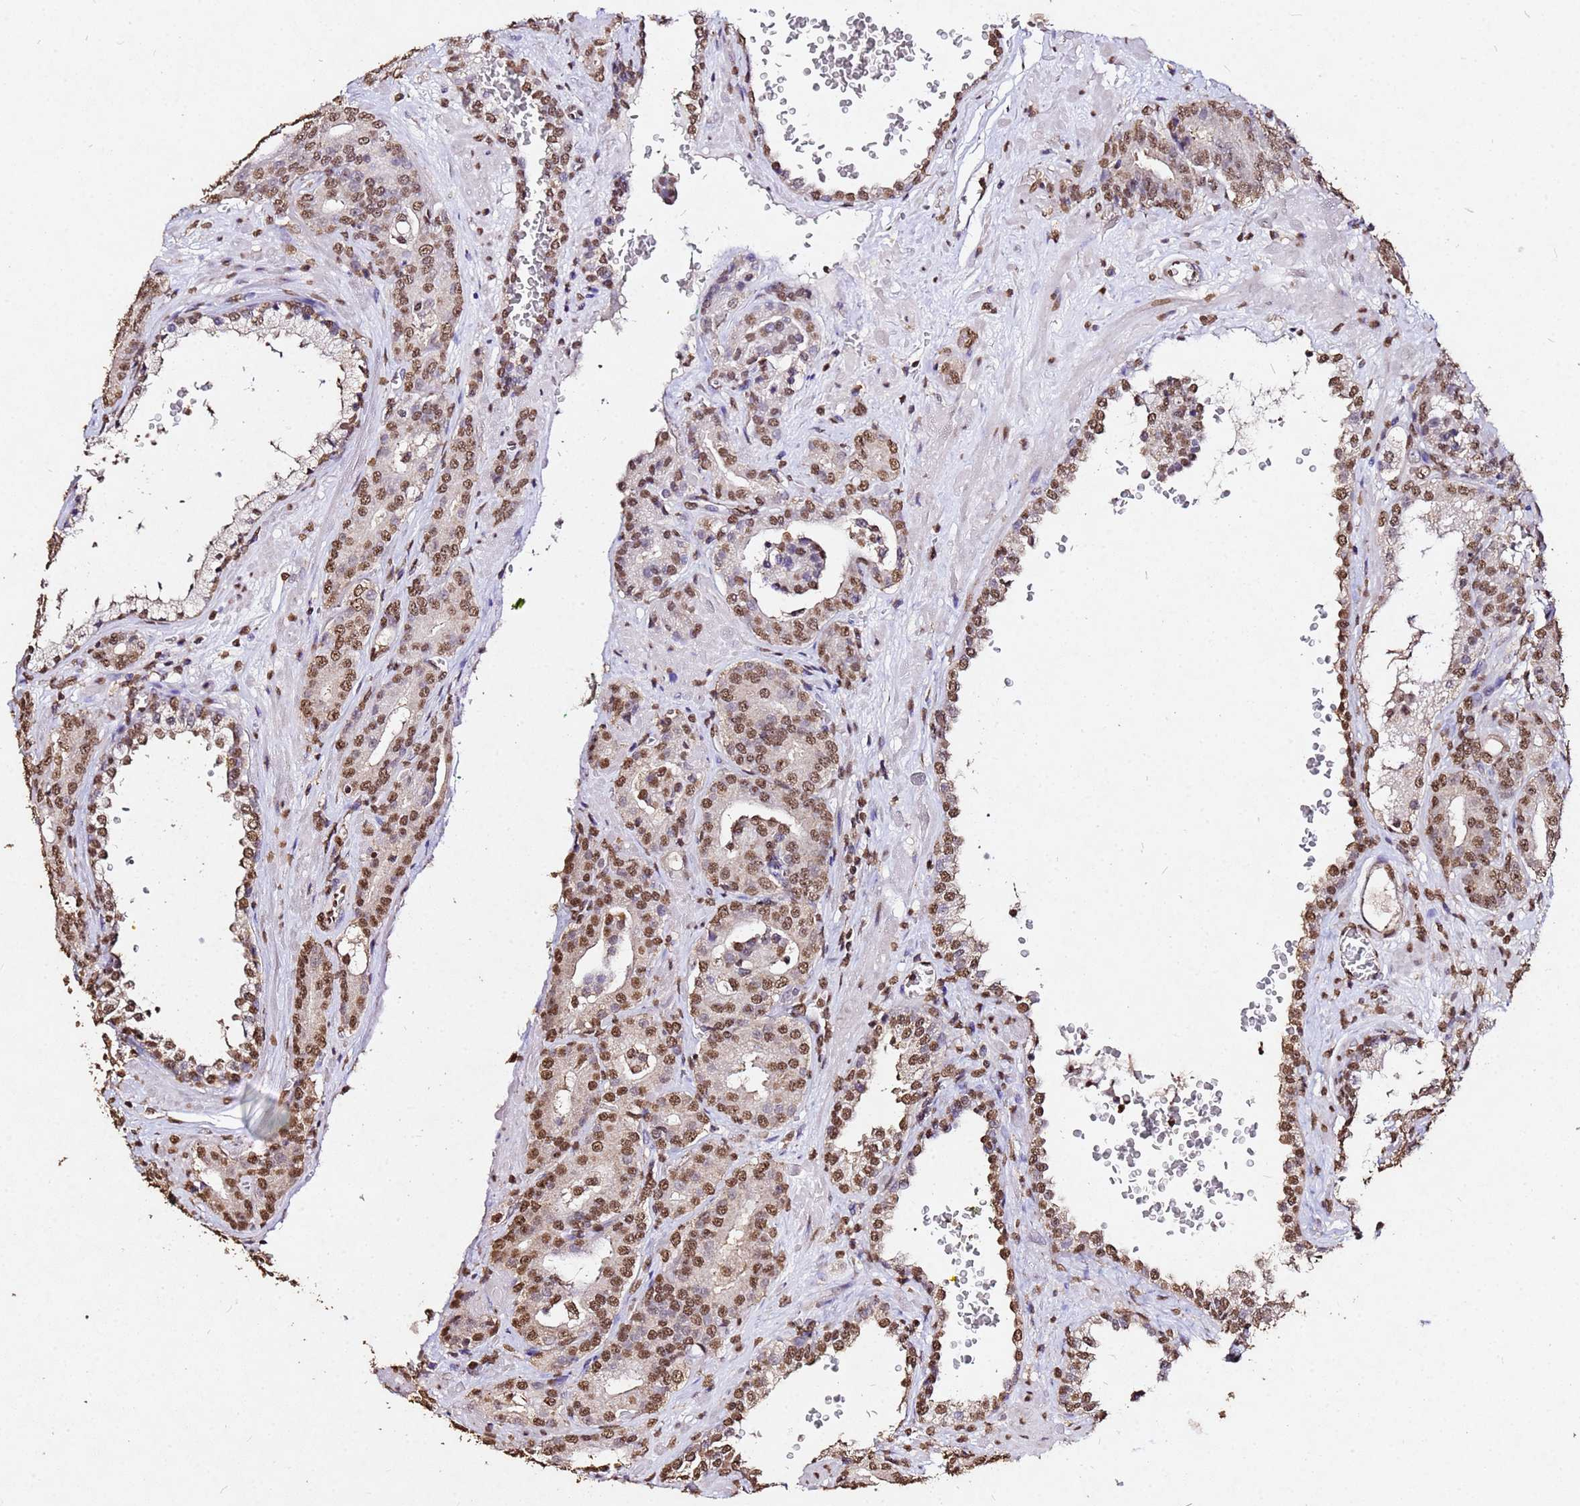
{"staining": {"intensity": "moderate", "quantity": ">75%", "location": "nuclear"}, "tissue": "prostate cancer", "cell_type": "Tumor cells", "image_type": "cancer", "snomed": [{"axis": "morphology", "description": "Adenocarcinoma, High grade"}, {"axis": "topography", "description": "Prostate"}], "caption": "Immunohistochemistry (IHC) of human prostate cancer demonstrates medium levels of moderate nuclear staining in approximately >75% of tumor cells.", "gene": "MYOCD", "patient": {"sex": "male", "age": 66}}